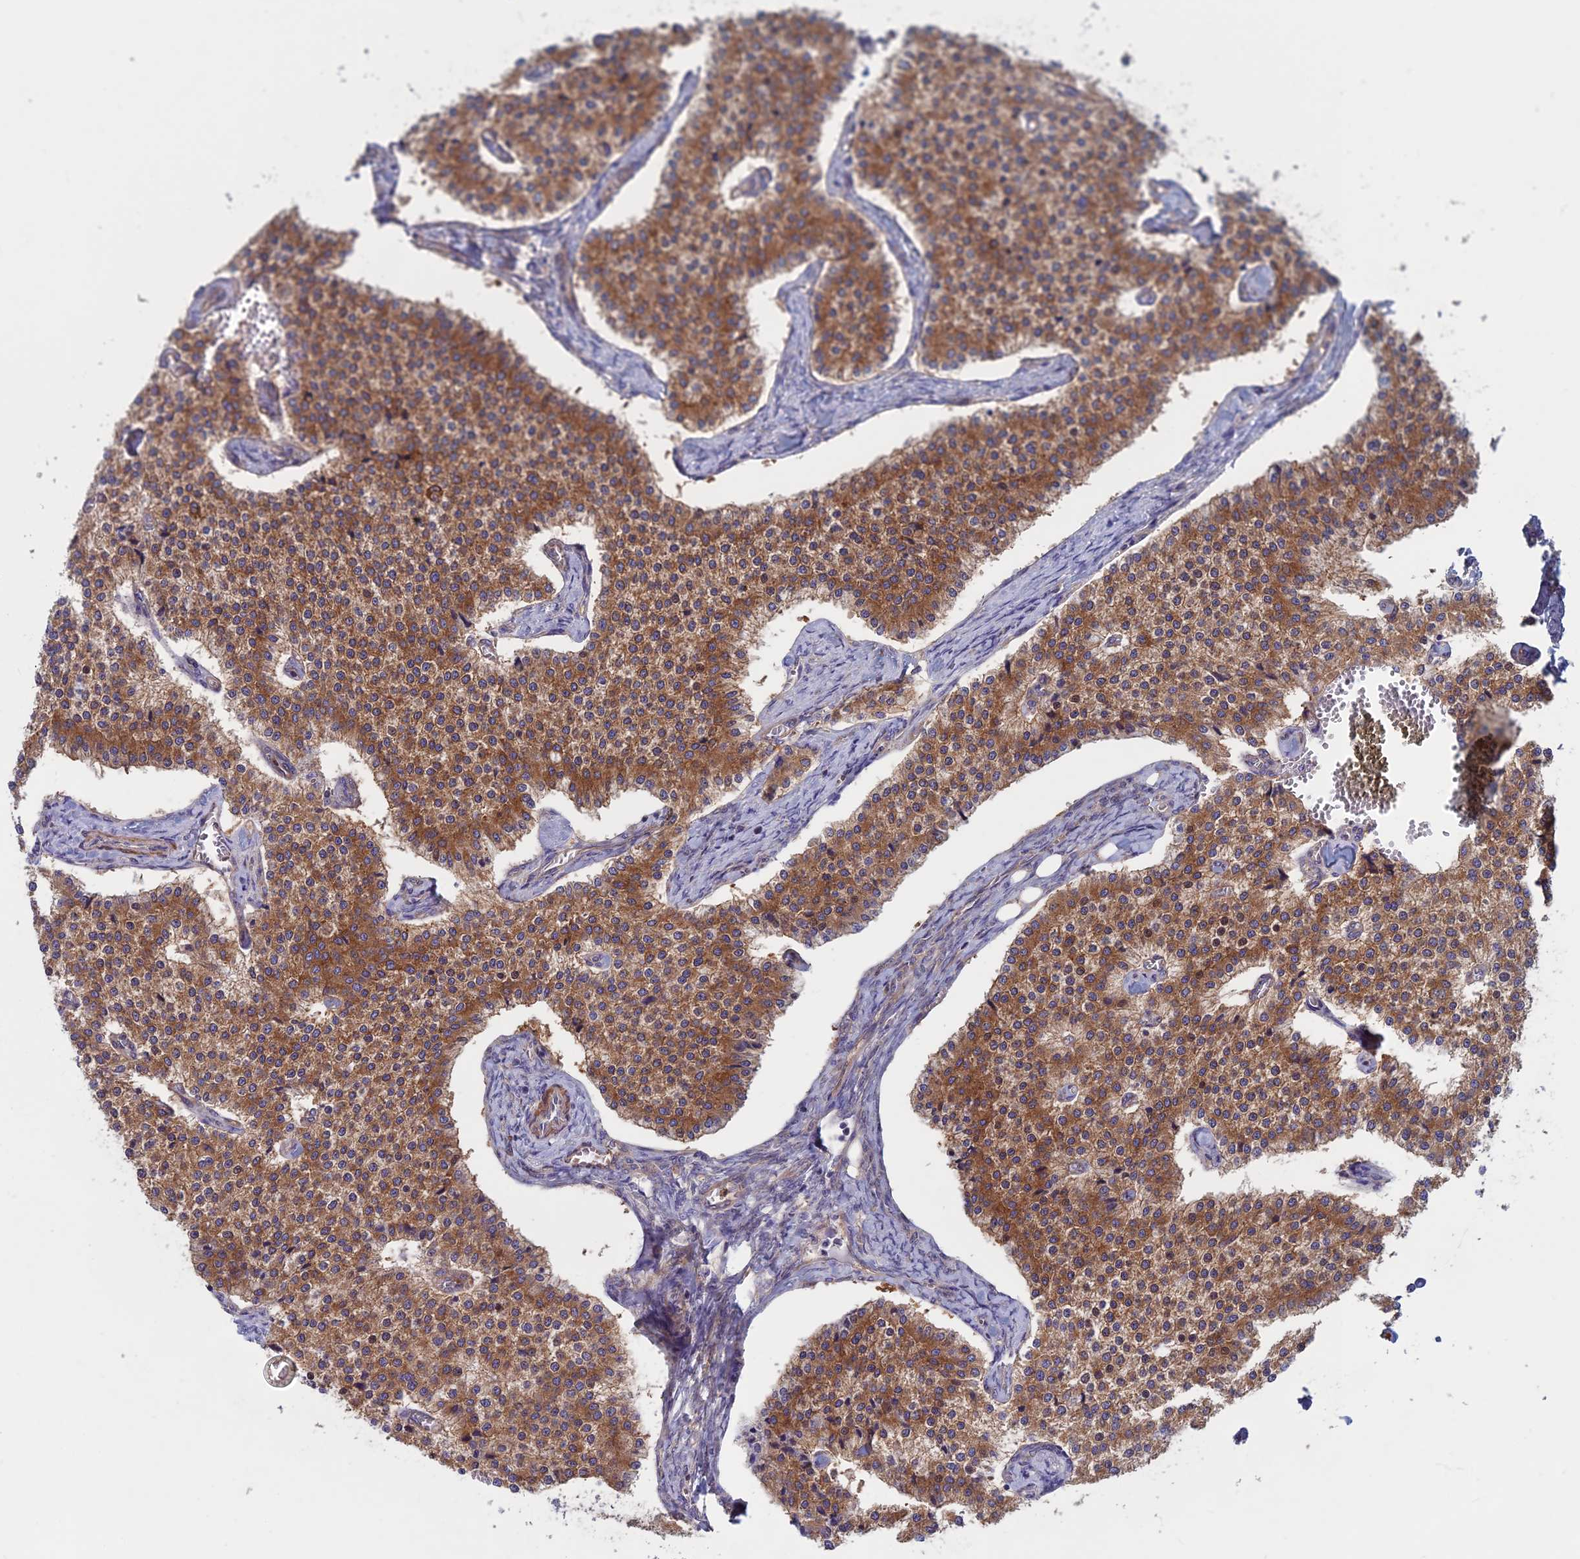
{"staining": {"intensity": "moderate", "quantity": ">75%", "location": "cytoplasmic/membranous"}, "tissue": "carcinoid", "cell_type": "Tumor cells", "image_type": "cancer", "snomed": [{"axis": "morphology", "description": "Carcinoid, malignant, NOS"}, {"axis": "topography", "description": "Colon"}], "caption": "Immunohistochemistry (IHC) histopathology image of neoplastic tissue: human carcinoid (malignant) stained using IHC reveals medium levels of moderate protein expression localized specifically in the cytoplasmic/membranous of tumor cells, appearing as a cytoplasmic/membranous brown color.", "gene": "DNM1L", "patient": {"sex": "female", "age": 52}}